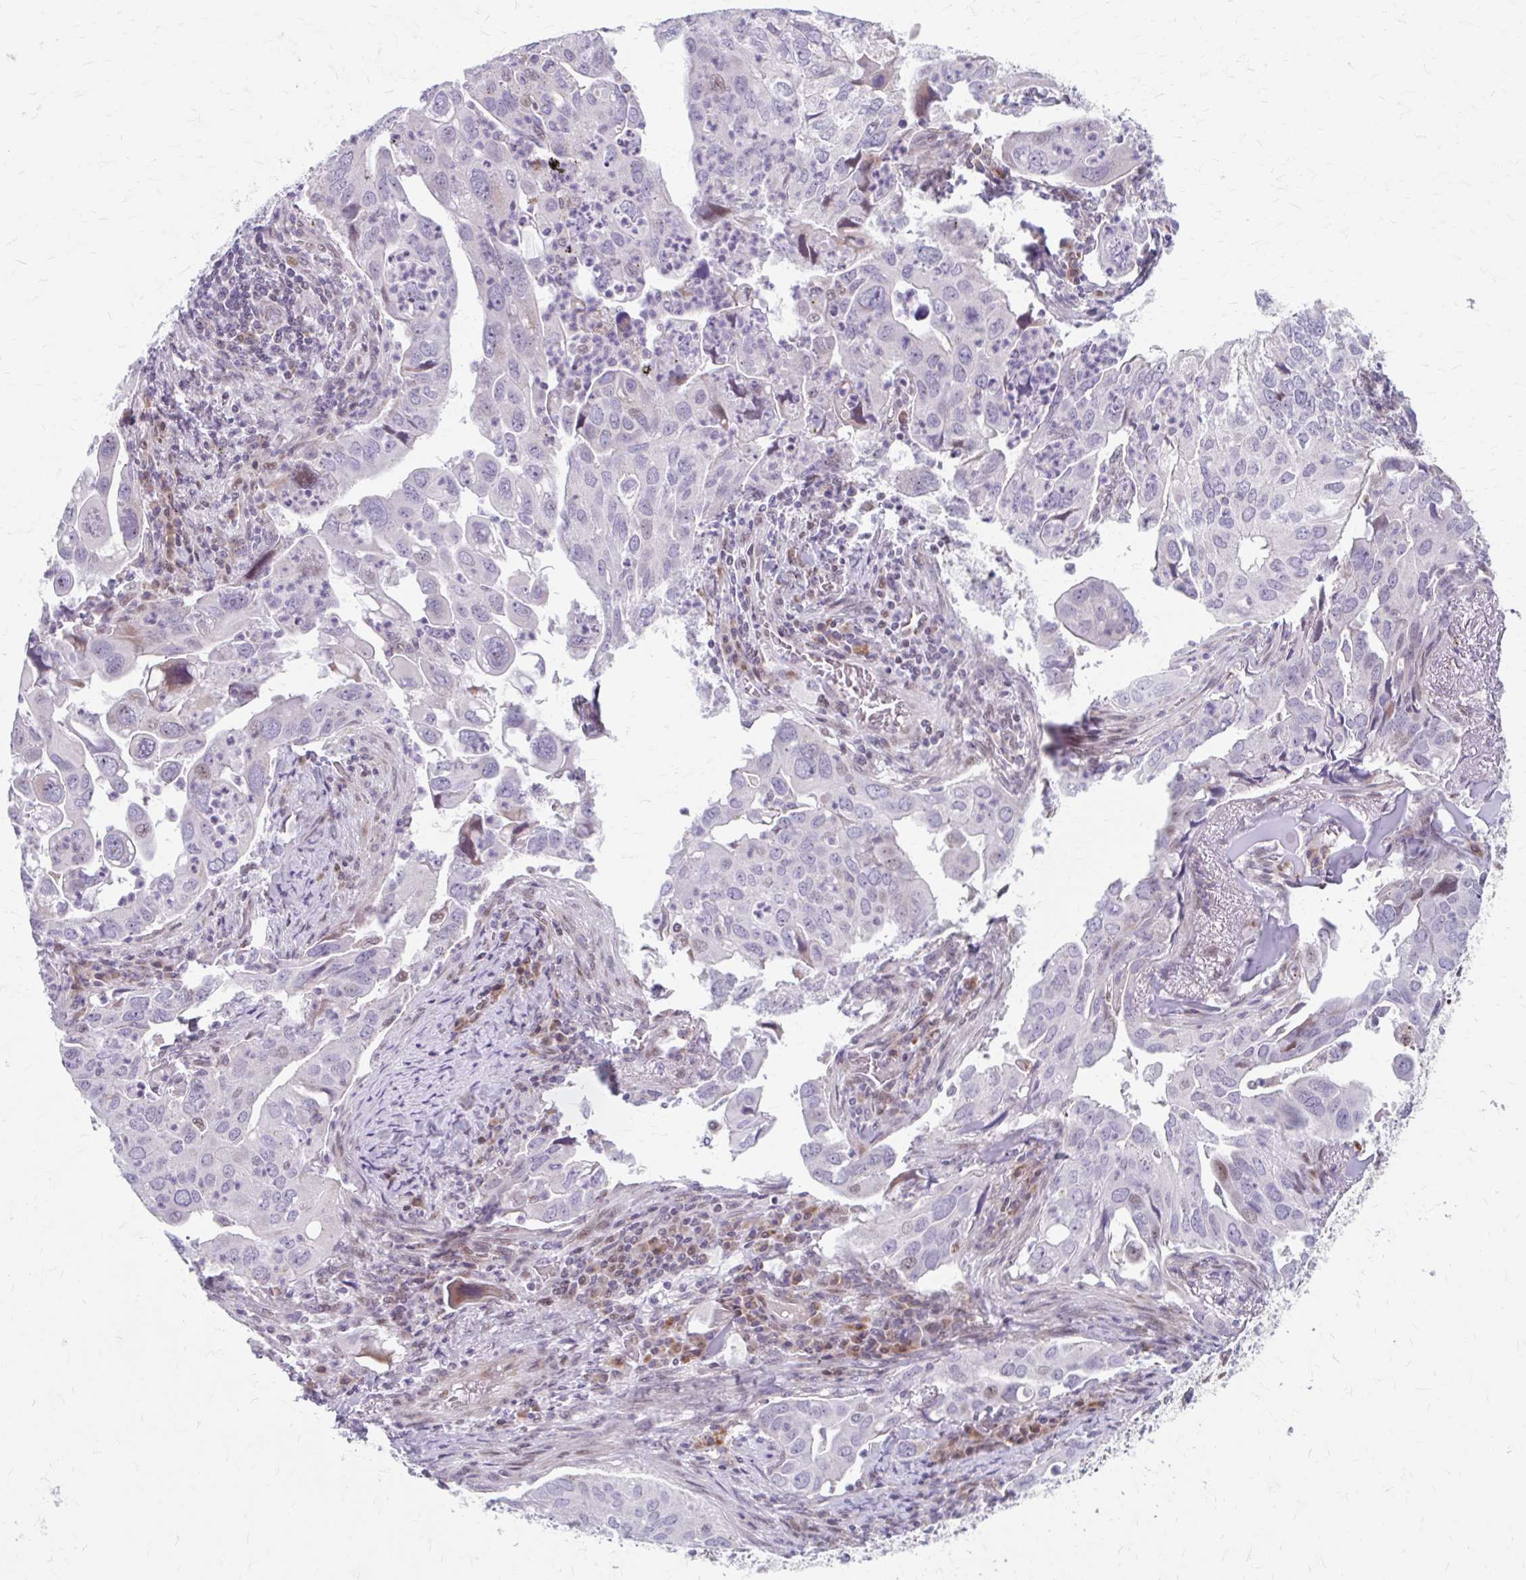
{"staining": {"intensity": "negative", "quantity": "none", "location": "none"}, "tissue": "lung cancer", "cell_type": "Tumor cells", "image_type": "cancer", "snomed": [{"axis": "morphology", "description": "Adenocarcinoma, NOS"}, {"axis": "topography", "description": "Lung"}], "caption": "IHC photomicrograph of human lung cancer stained for a protein (brown), which shows no expression in tumor cells. (Stains: DAB IHC with hematoxylin counter stain, Microscopy: brightfield microscopy at high magnification).", "gene": "BEAN1", "patient": {"sex": "male", "age": 48}}